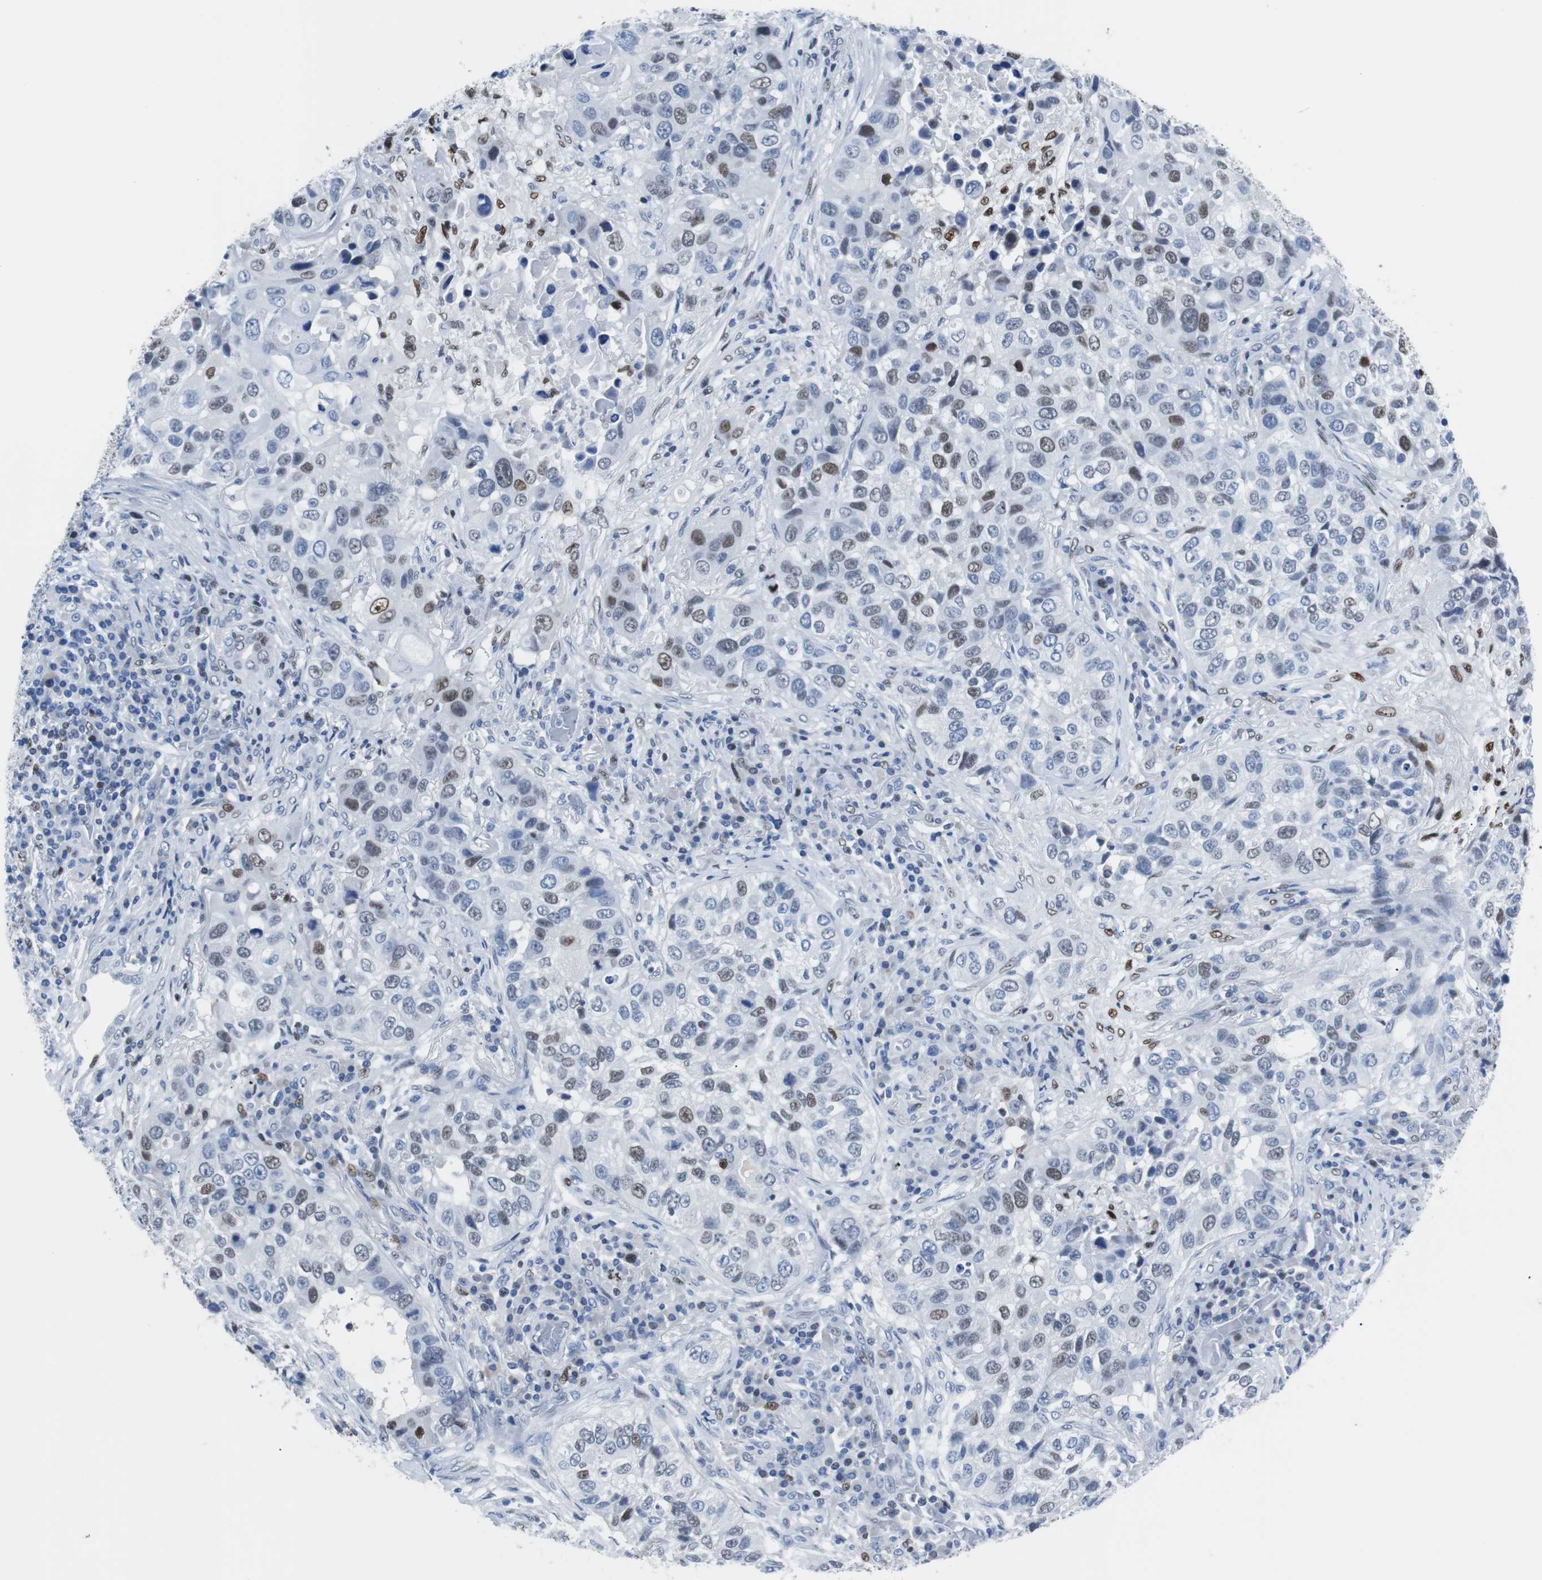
{"staining": {"intensity": "moderate", "quantity": "25%-75%", "location": "nuclear"}, "tissue": "lung cancer", "cell_type": "Tumor cells", "image_type": "cancer", "snomed": [{"axis": "morphology", "description": "Squamous cell carcinoma, NOS"}, {"axis": "topography", "description": "Lung"}], "caption": "Brown immunohistochemical staining in human lung squamous cell carcinoma shows moderate nuclear positivity in about 25%-75% of tumor cells.", "gene": "JUN", "patient": {"sex": "male", "age": 57}}